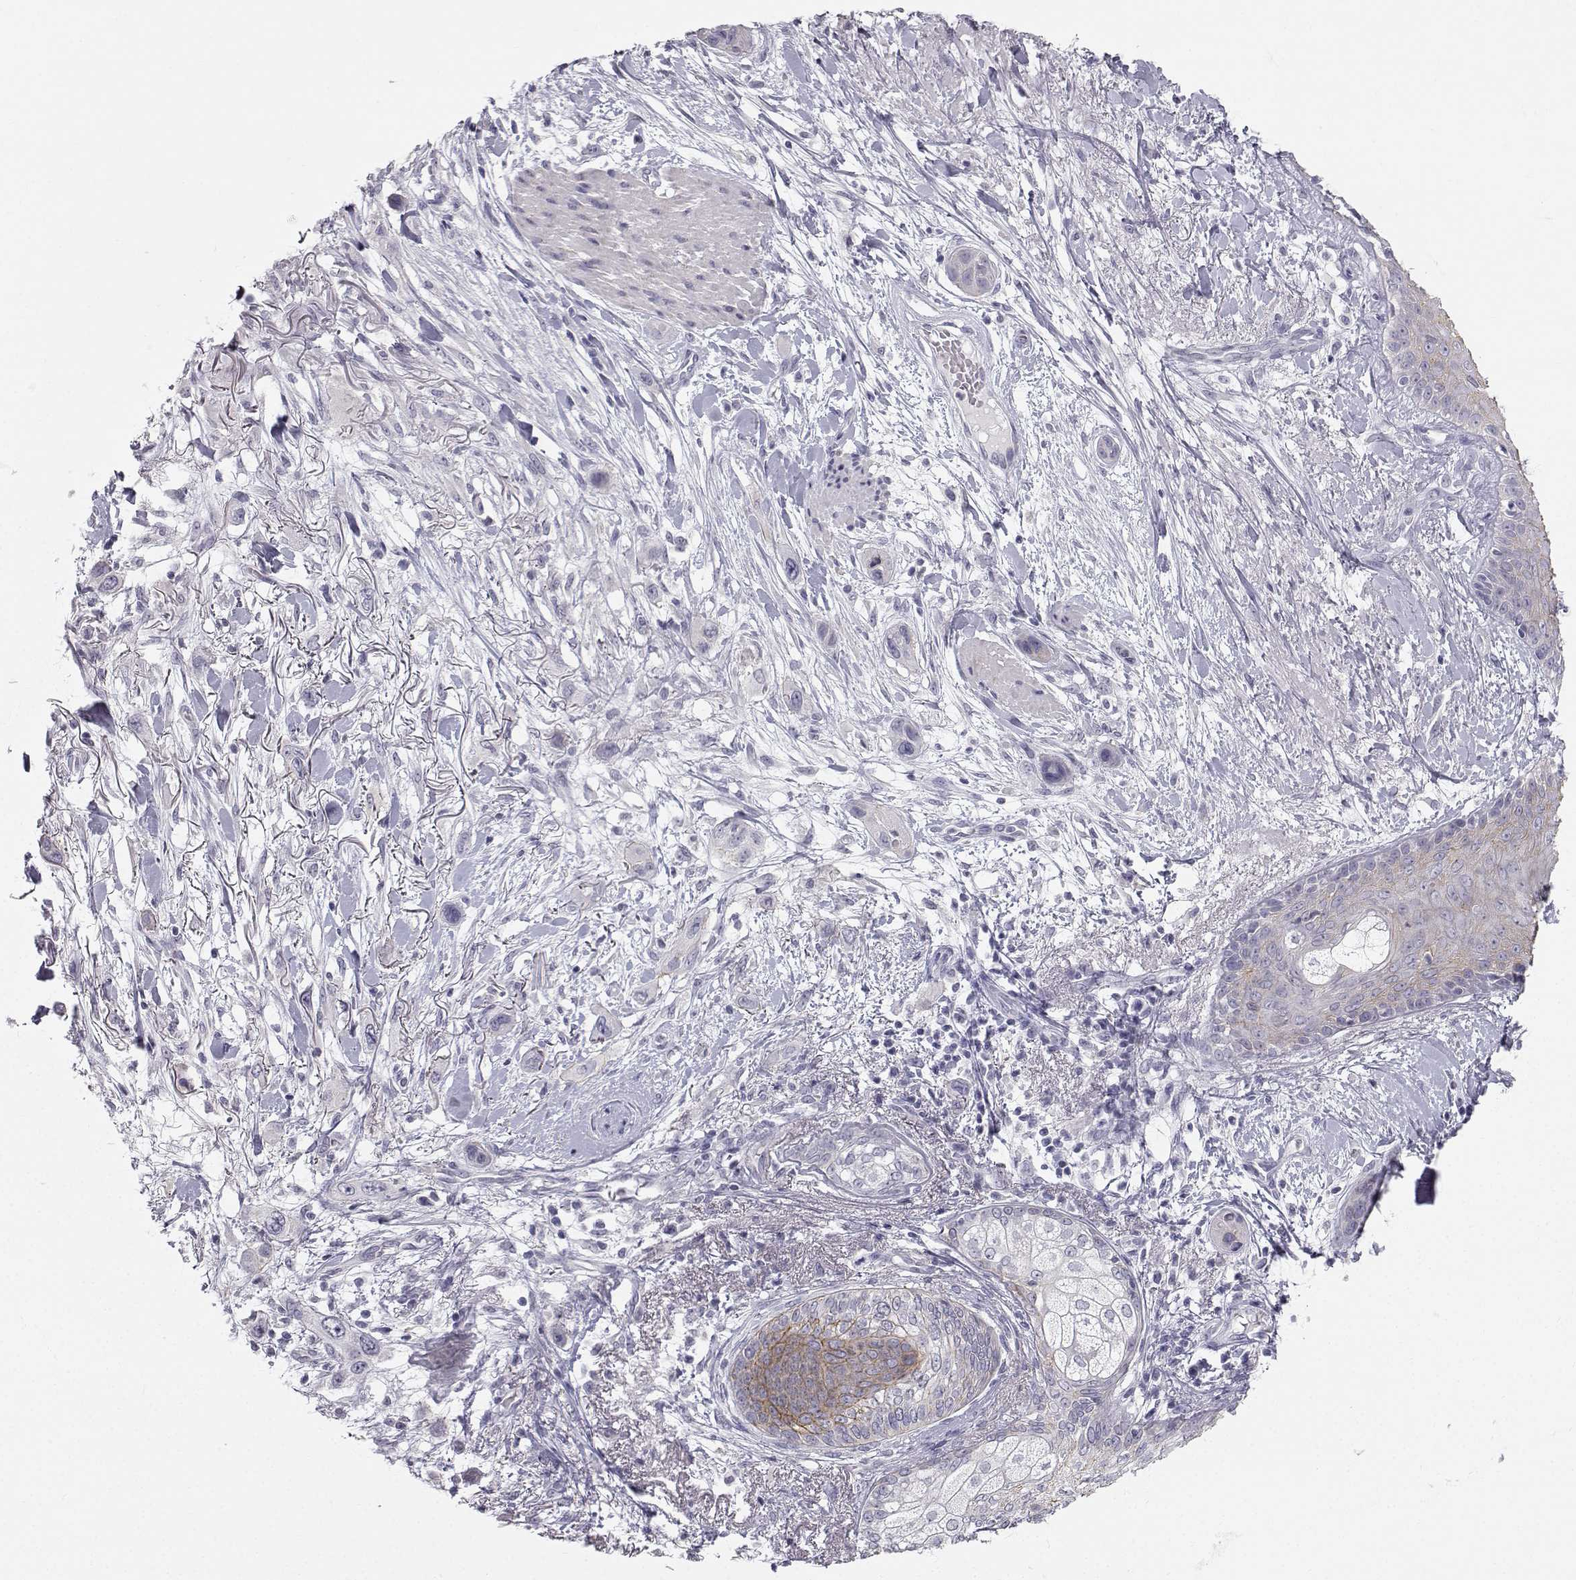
{"staining": {"intensity": "moderate", "quantity": "<25%", "location": "cytoplasmic/membranous"}, "tissue": "skin cancer", "cell_type": "Tumor cells", "image_type": "cancer", "snomed": [{"axis": "morphology", "description": "Squamous cell carcinoma, NOS"}, {"axis": "topography", "description": "Skin"}], "caption": "Skin squamous cell carcinoma stained with a protein marker exhibits moderate staining in tumor cells.", "gene": "ZNF185", "patient": {"sex": "male", "age": 79}}